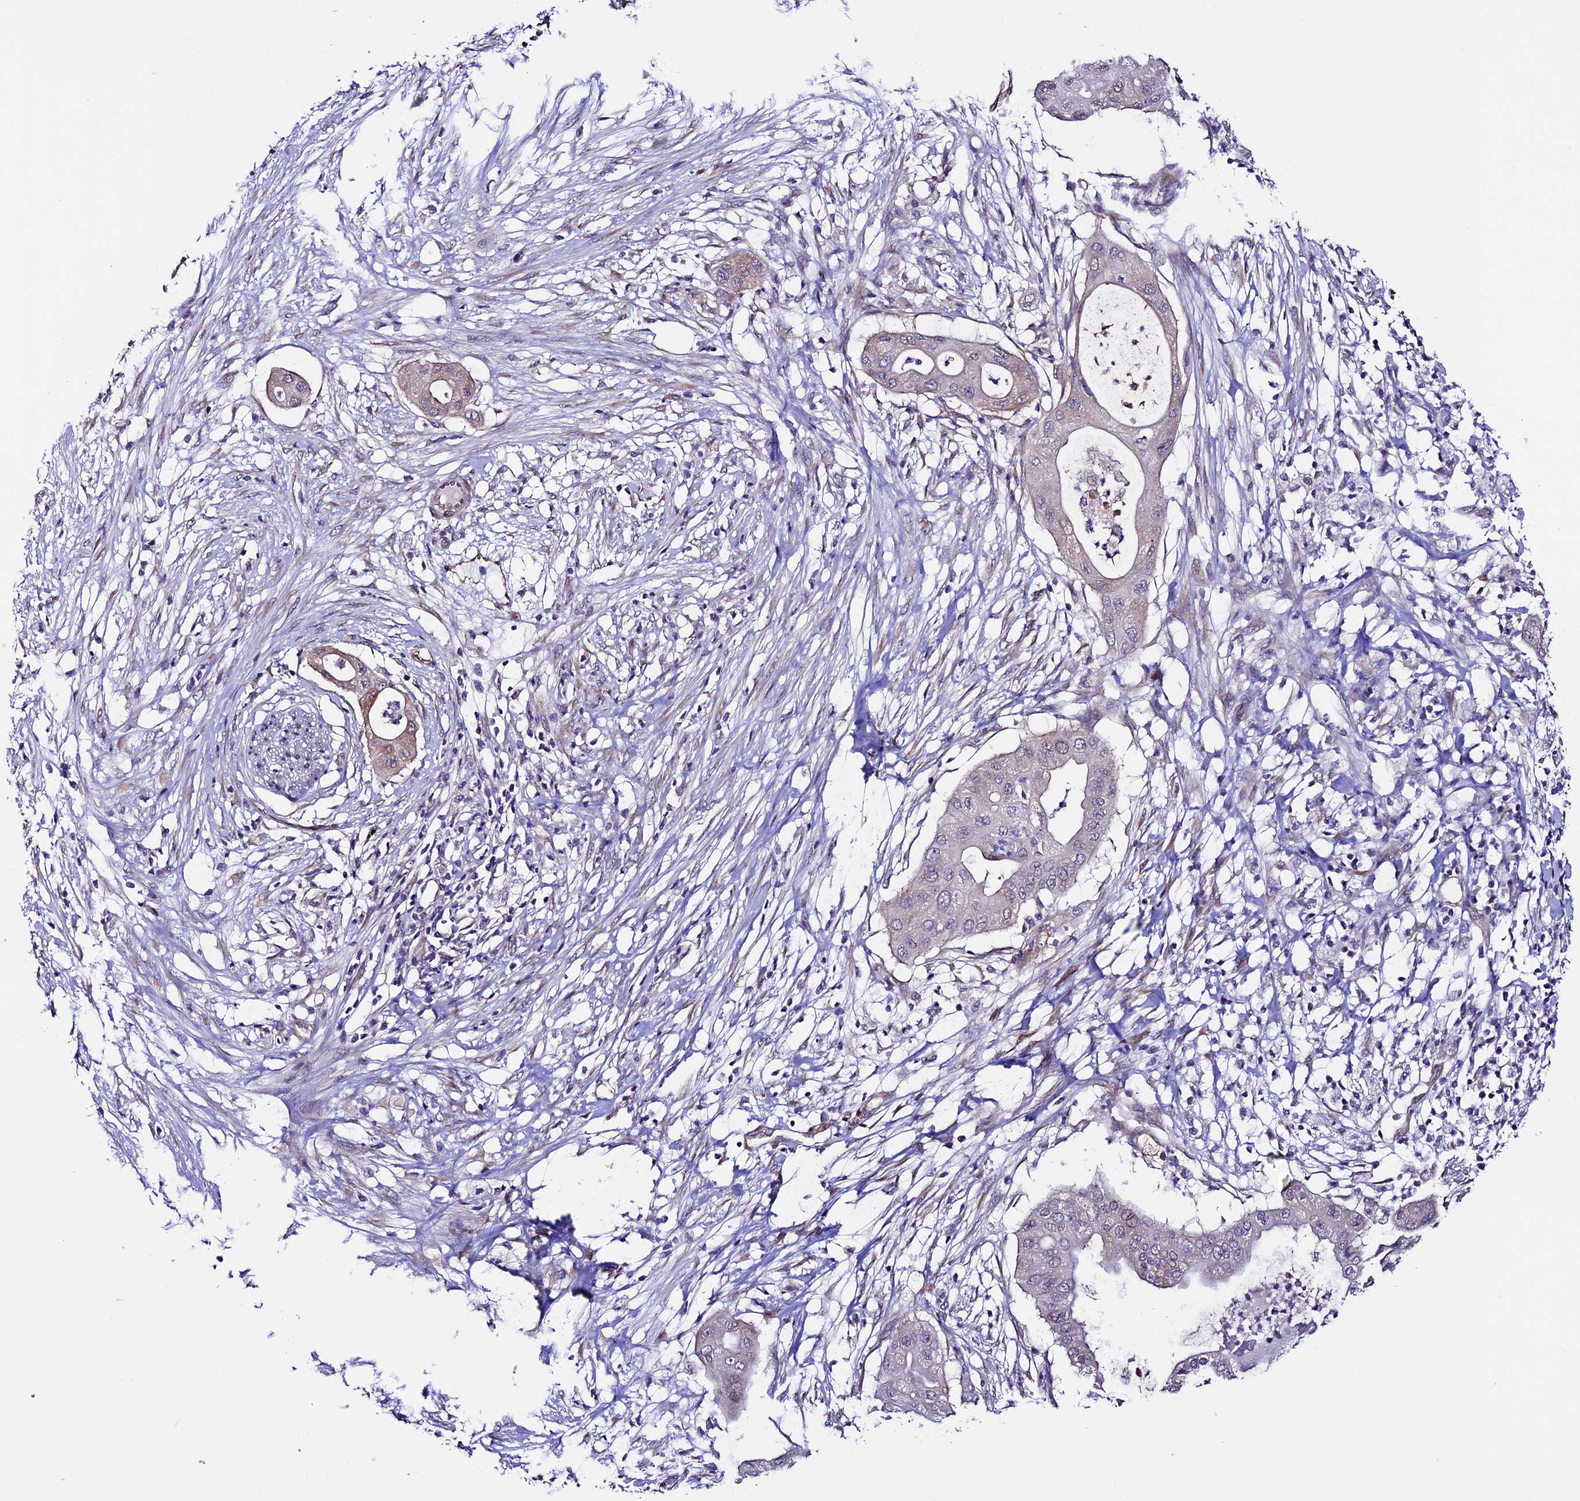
{"staining": {"intensity": "moderate", "quantity": "<25%", "location": "cytoplasmic/membranous"}, "tissue": "pancreatic cancer", "cell_type": "Tumor cells", "image_type": "cancer", "snomed": [{"axis": "morphology", "description": "Adenocarcinoma, NOS"}, {"axis": "topography", "description": "Pancreas"}], "caption": "DAB immunohistochemical staining of pancreatic cancer reveals moderate cytoplasmic/membranous protein positivity in about <25% of tumor cells. (brown staining indicates protein expression, while blue staining denotes nuclei).", "gene": "TMEM171", "patient": {"sex": "male", "age": 68}}